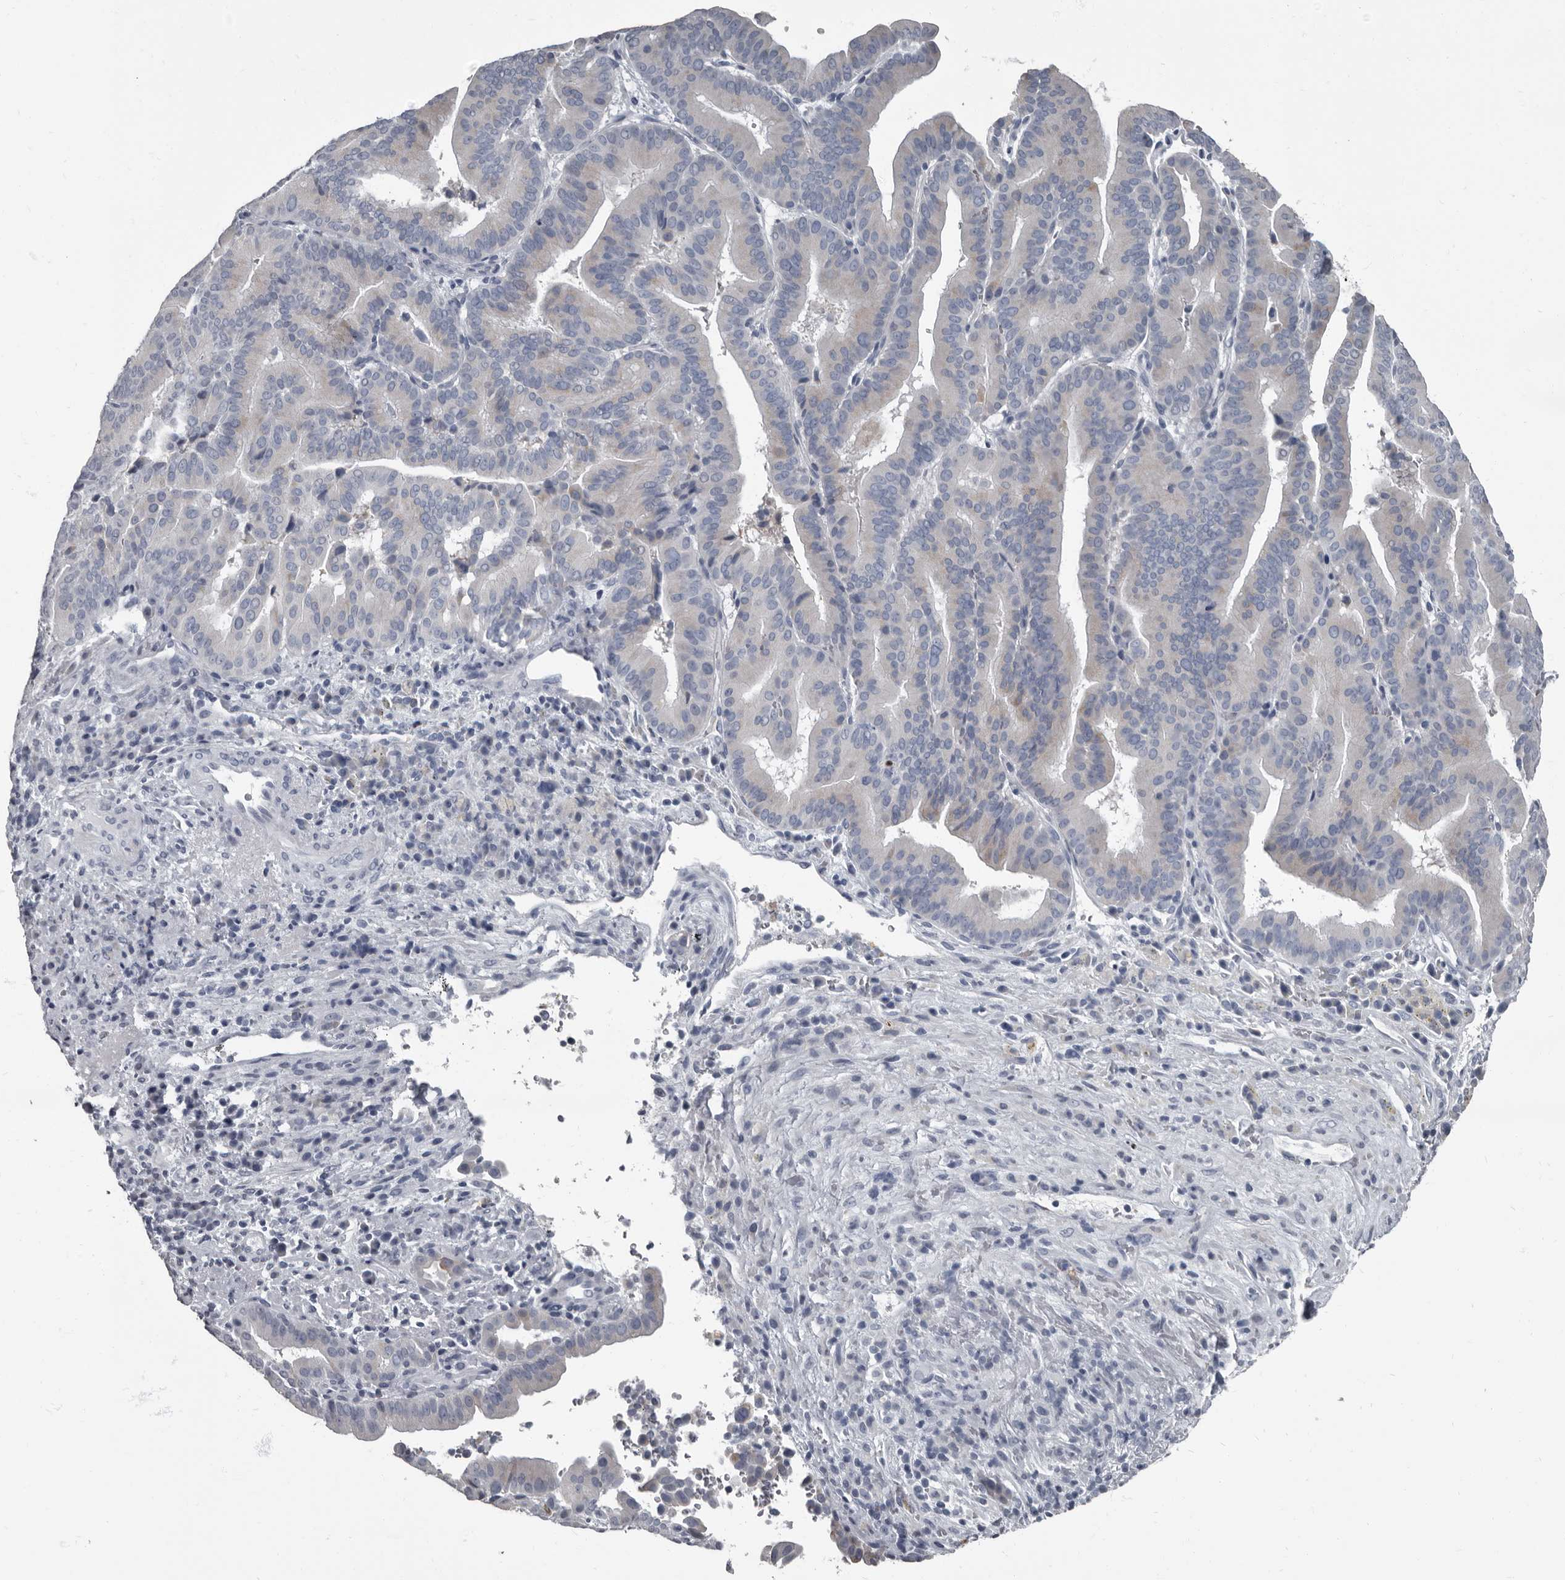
{"staining": {"intensity": "negative", "quantity": "none", "location": "none"}, "tissue": "liver cancer", "cell_type": "Tumor cells", "image_type": "cancer", "snomed": [{"axis": "morphology", "description": "Cholangiocarcinoma"}, {"axis": "topography", "description": "Liver"}], "caption": "Immunohistochemical staining of liver cancer (cholangiocarcinoma) displays no significant expression in tumor cells.", "gene": "TPD52L1", "patient": {"sex": "female", "age": 75}}